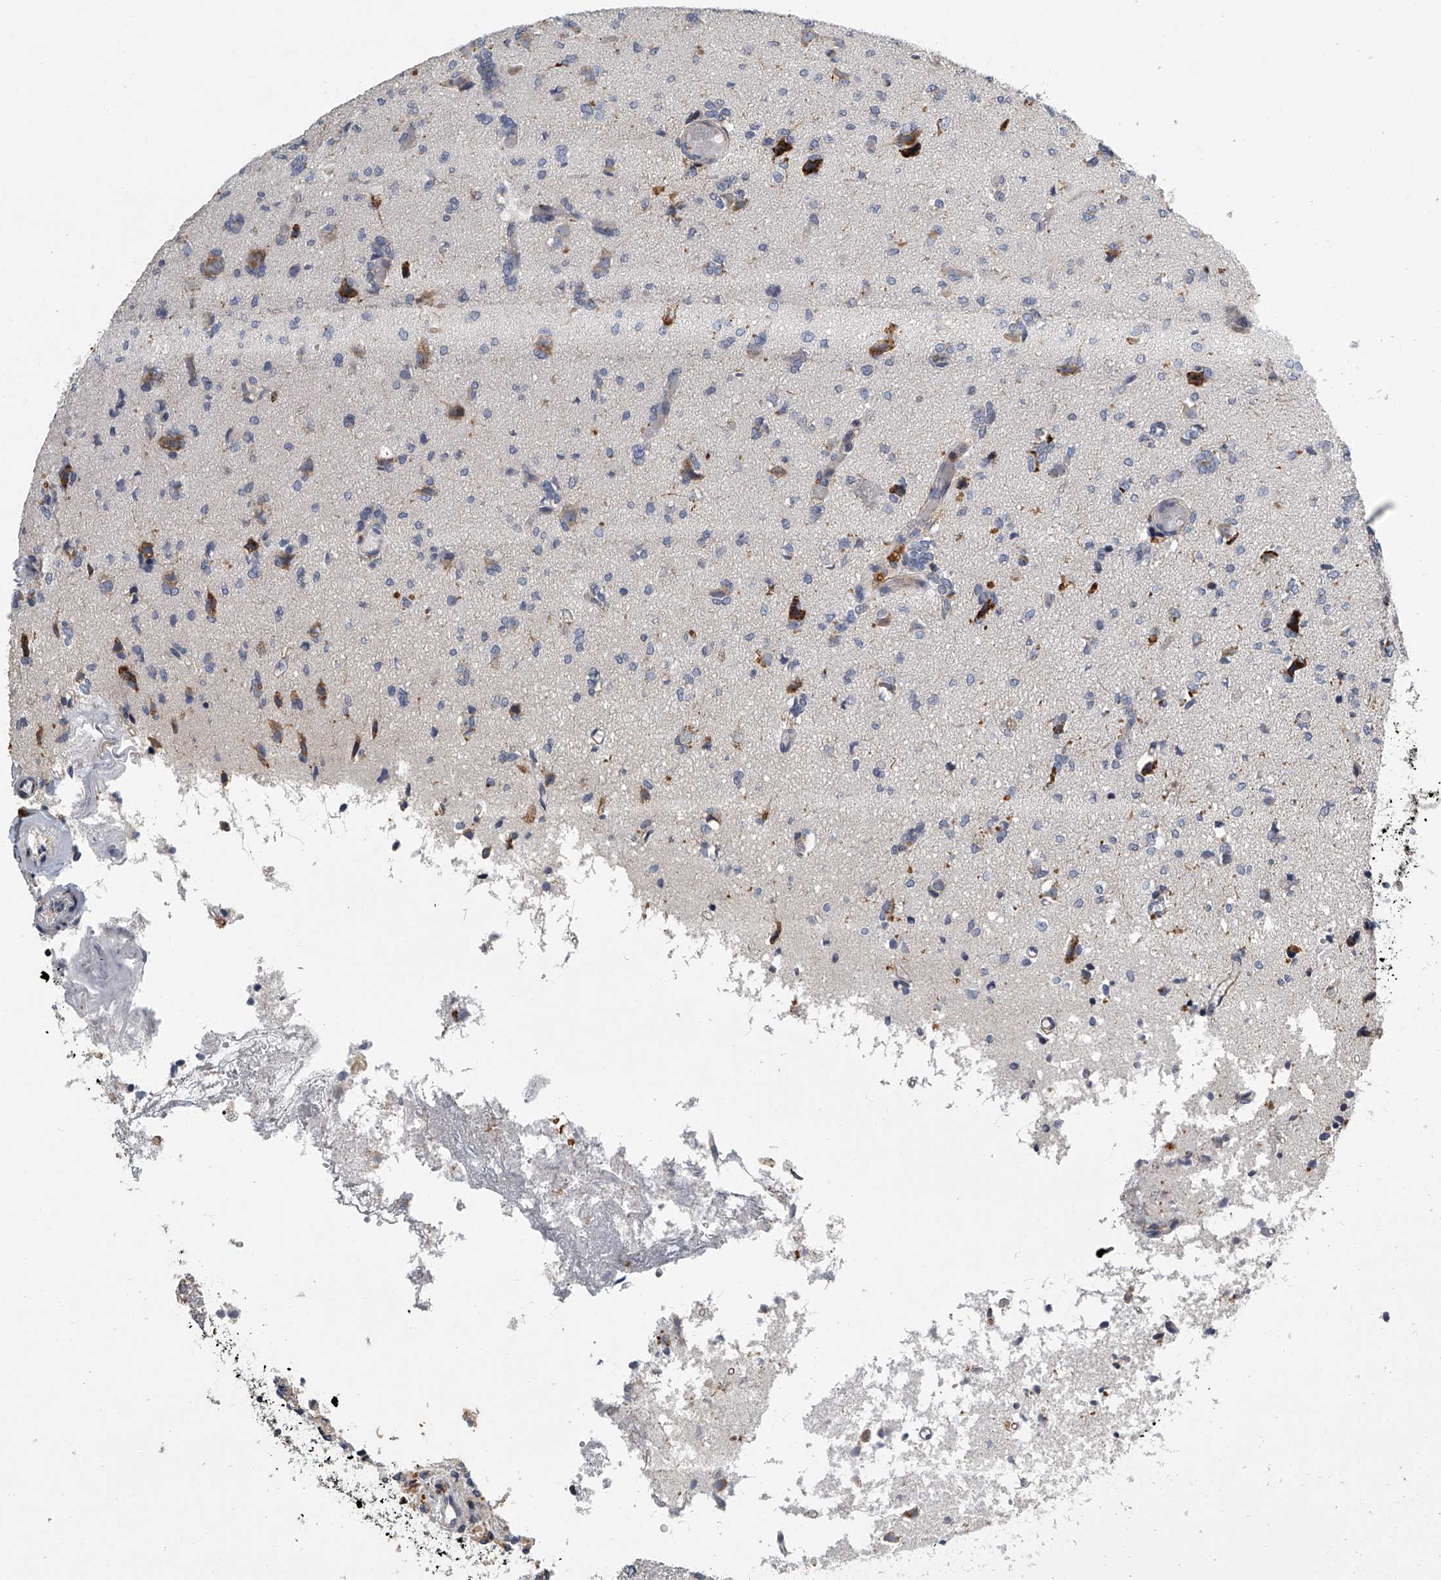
{"staining": {"intensity": "negative", "quantity": "none", "location": "none"}, "tissue": "glioma", "cell_type": "Tumor cells", "image_type": "cancer", "snomed": [{"axis": "morphology", "description": "Glioma, malignant, High grade"}, {"axis": "topography", "description": "Brain"}], "caption": "Tumor cells are negative for protein expression in human high-grade glioma (malignant).", "gene": "TMEM63C", "patient": {"sex": "female", "age": 59}}